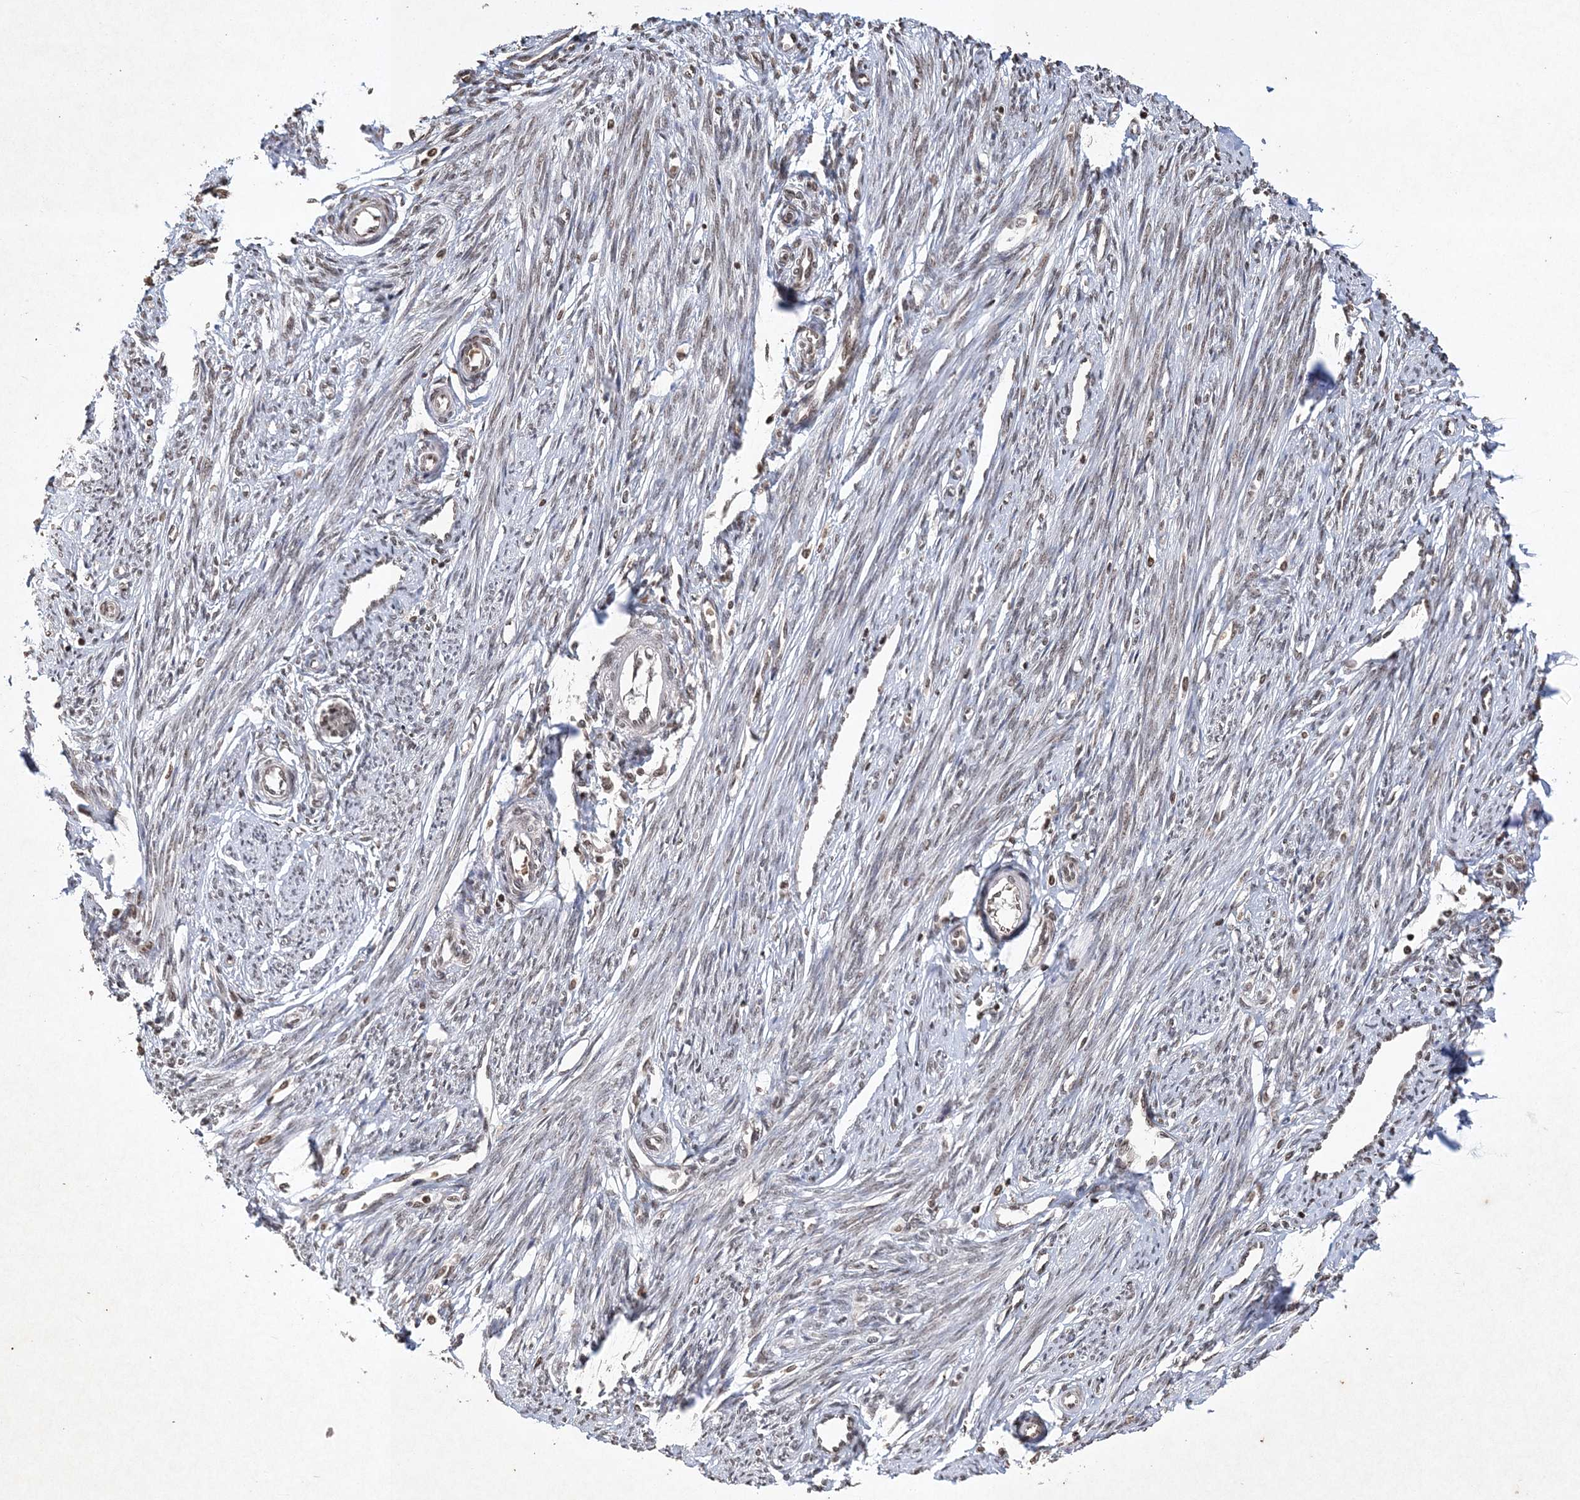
{"staining": {"intensity": "moderate", "quantity": "25%-75%", "location": "nuclear"}, "tissue": "endometrium", "cell_type": "Cells in endometrial stroma", "image_type": "normal", "snomed": [{"axis": "morphology", "description": "Normal tissue, NOS"}, {"axis": "topography", "description": "Endometrium"}], "caption": "A brown stain labels moderate nuclear expression of a protein in cells in endometrial stroma of benign endometrium. (Stains: DAB in brown, nuclei in blue, Microscopy: brightfield microscopy at high magnification).", "gene": "NEDD9", "patient": {"sex": "female", "age": 56}}